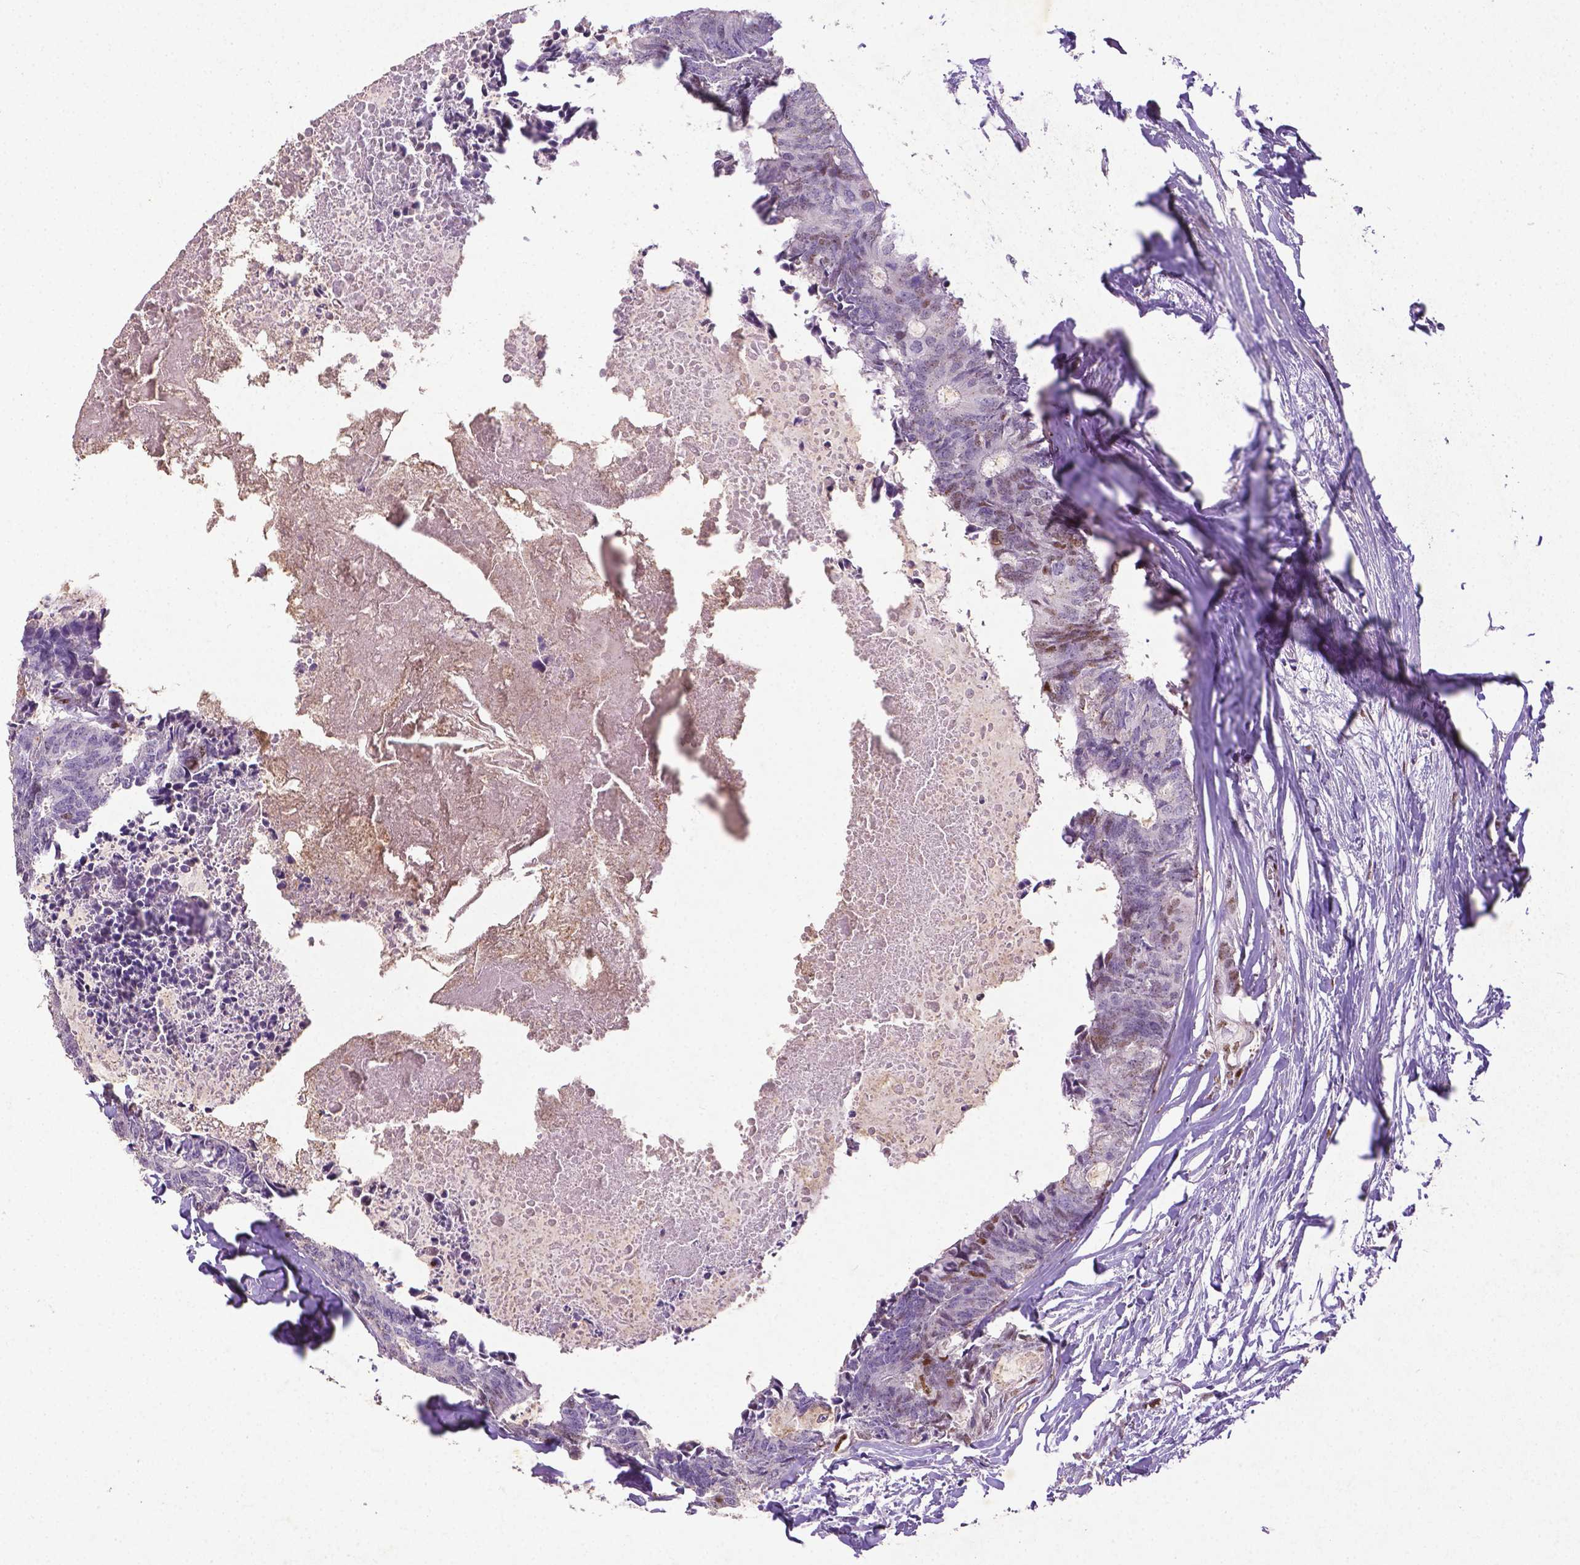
{"staining": {"intensity": "moderate", "quantity": "<25%", "location": "nuclear"}, "tissue": "colorectal cancer", "cell_type": "Tumor cells", "image_type": "cancer", "snomed": [{"axis": "morphology", "description": "Adenocarcinoma, NOS"}, {"axis": "topography", "description": "Colon"}, {"axis": "topography", "description": "Rectum"}], "caption": "Human colorectal adenocarcinoma stained with a brown dye displays moderate nuclear positive positivity in approximately <25% of tumor cells.", "gene": "CDKN1A", "patient": {"sex": "male", "age": 57}}